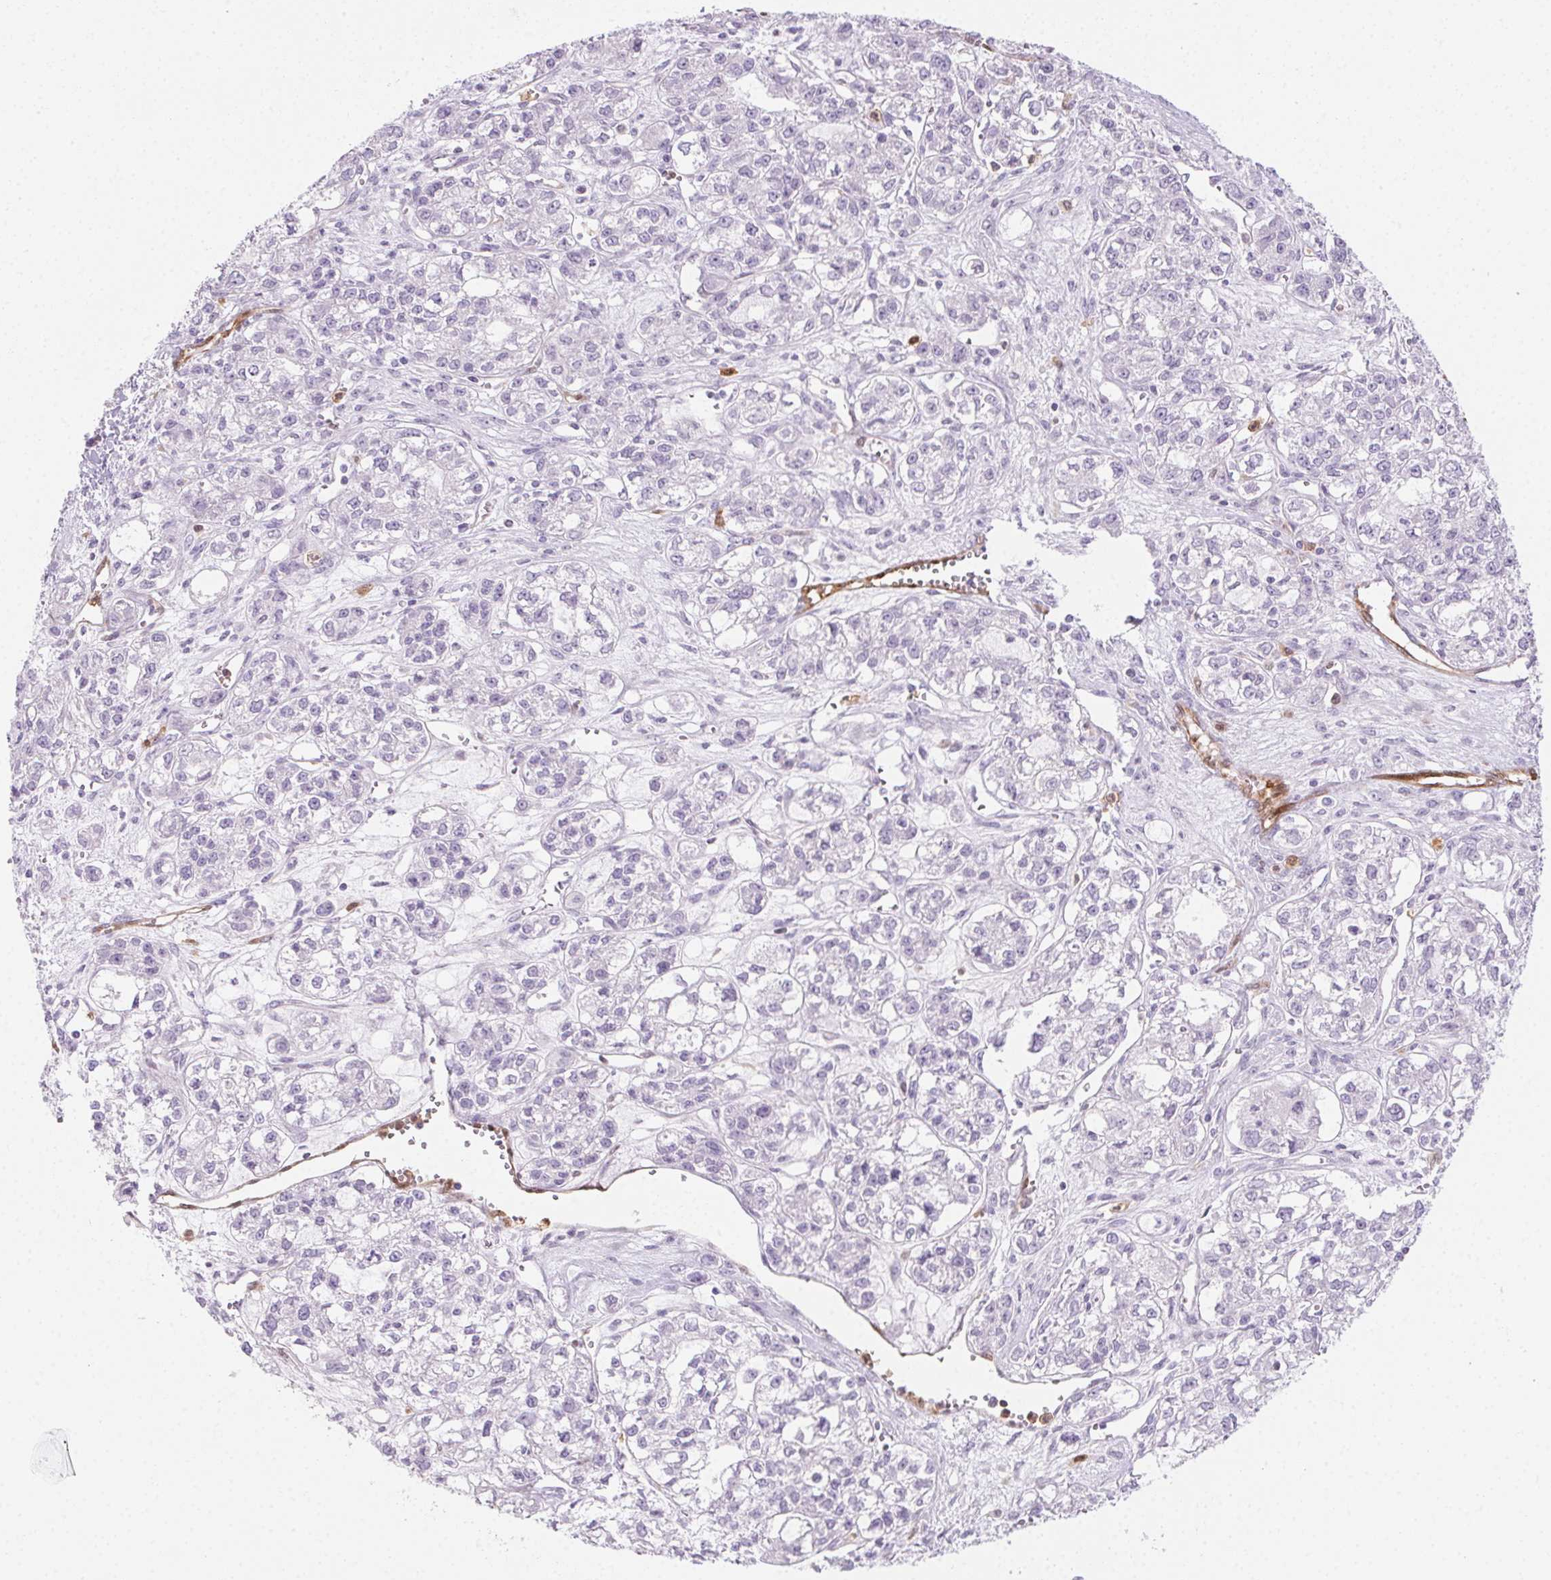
{"staining": {"intensity": "negative", "quantity": "none", "location": "none"}, "tissue": "ovarian cancer", "cell_type": "Tumor cells", "image_type": "cancer", "snomed": [{"axis": "morphology", "description": "Carcinoma, endometroid"}, {"axis": "topography", "description": "Ovary"}], "caption": "Immunohistochemical staining of ovarian endometroid carcinoma displays no significant positivity in tumor cells.", "gene": "TMEM45A", "patient": {"sex": "female", "age": 64}}